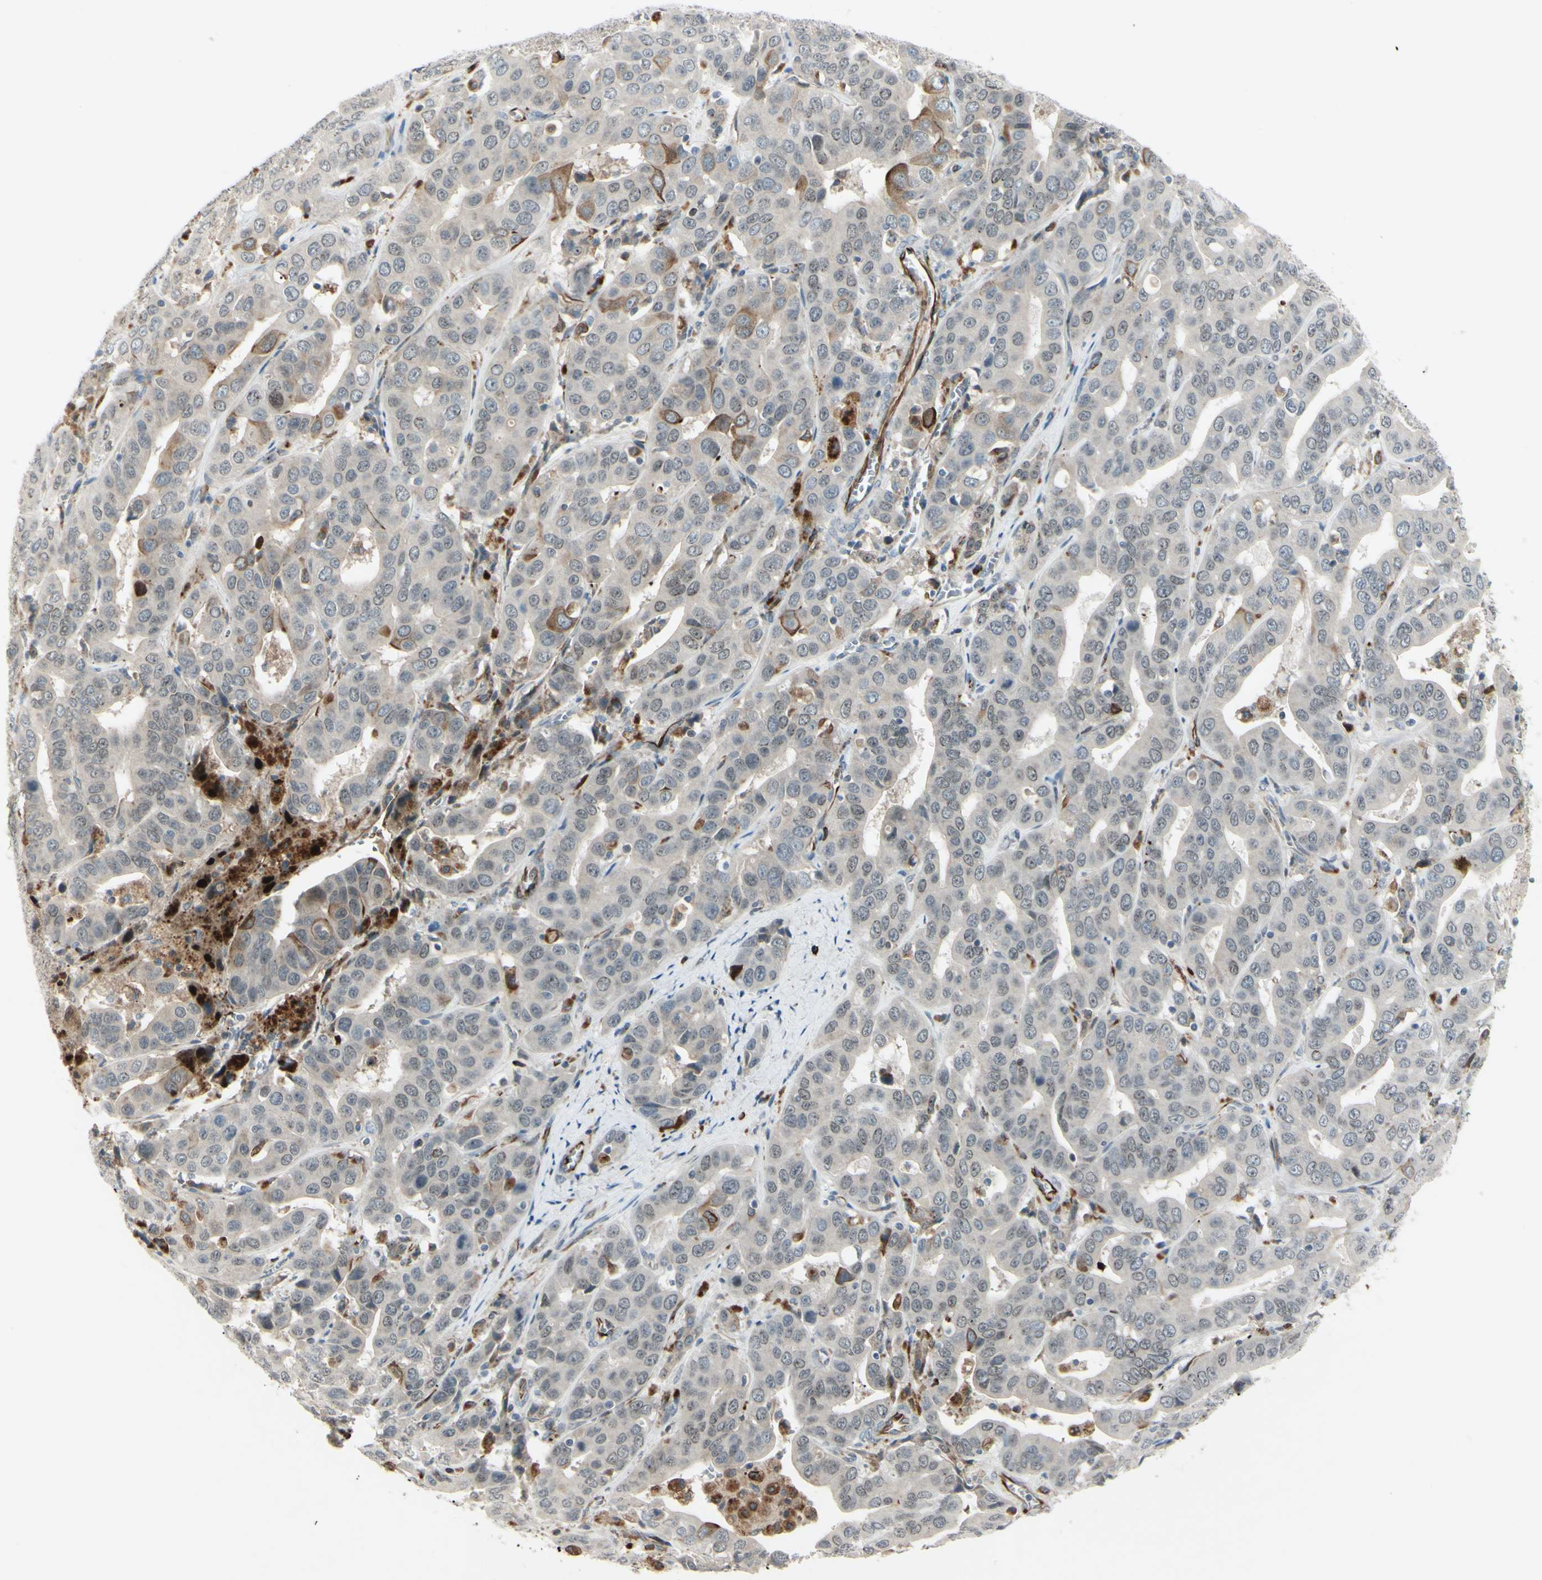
{"staining": {"intensity": "moderate", "quantity": "<25%", "location": "cytoplasmic/membranous"}, "tissue": "liver cancer", "cell_type": "Tumor cells", "image_type": "cancer", "snomed": [{"axis": "morphology", "description": "Cholangiocarcinoma"}, {"axis": "topography", "description": "Liver"}], "caption": "Tumor cells reveal low levels of moderate cytoplasmic/membranous positivity in approximately <25% of cells in human liver cancer.", "gene": "FGFR2", "patient": {"sex": "female", "age": 52}}